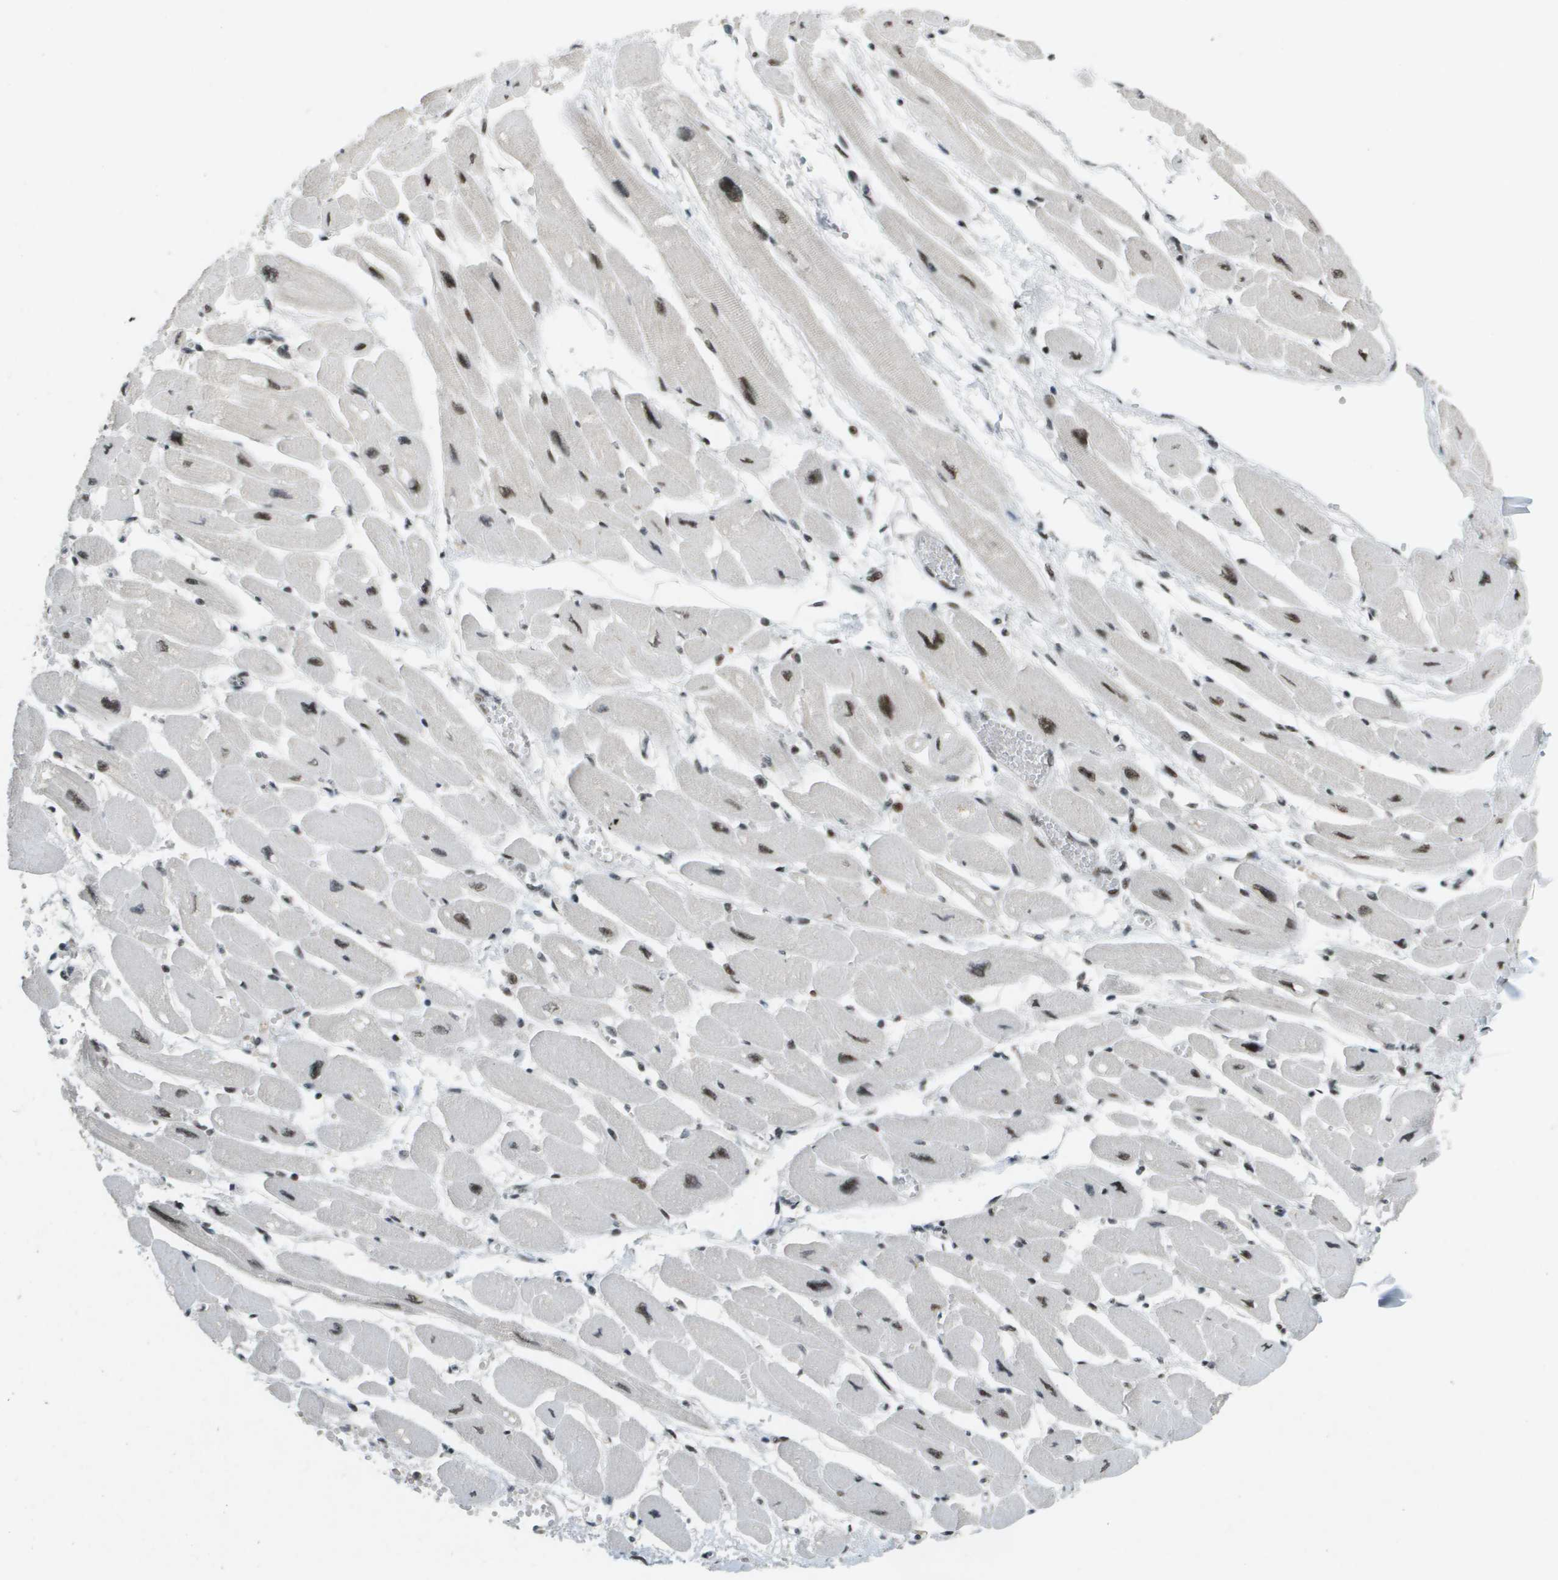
{"staining": {"intensity": "moderate", "quantity": ">75%", "location": "nuclear"}, "tissue": "heart muscle", "cell_type": "Cardiomyocytes", "image_type": "normal", "snomed": [{"axis": "morphology", "description": "Normal tissue, NOS"}, {"axis": "topography", "description": "Heart"}], "caption": "Protein analysis of unremarkable heart muscle demonstrates moderate nuclear staining in about >75% of cardiomyocytes. Using DAB (brown) and hematoxylin (blue) stains, captured at high magnification using brightfield microscopy.", "gene": "IRF7", "patient": {"sex": "female", "age": 54}}